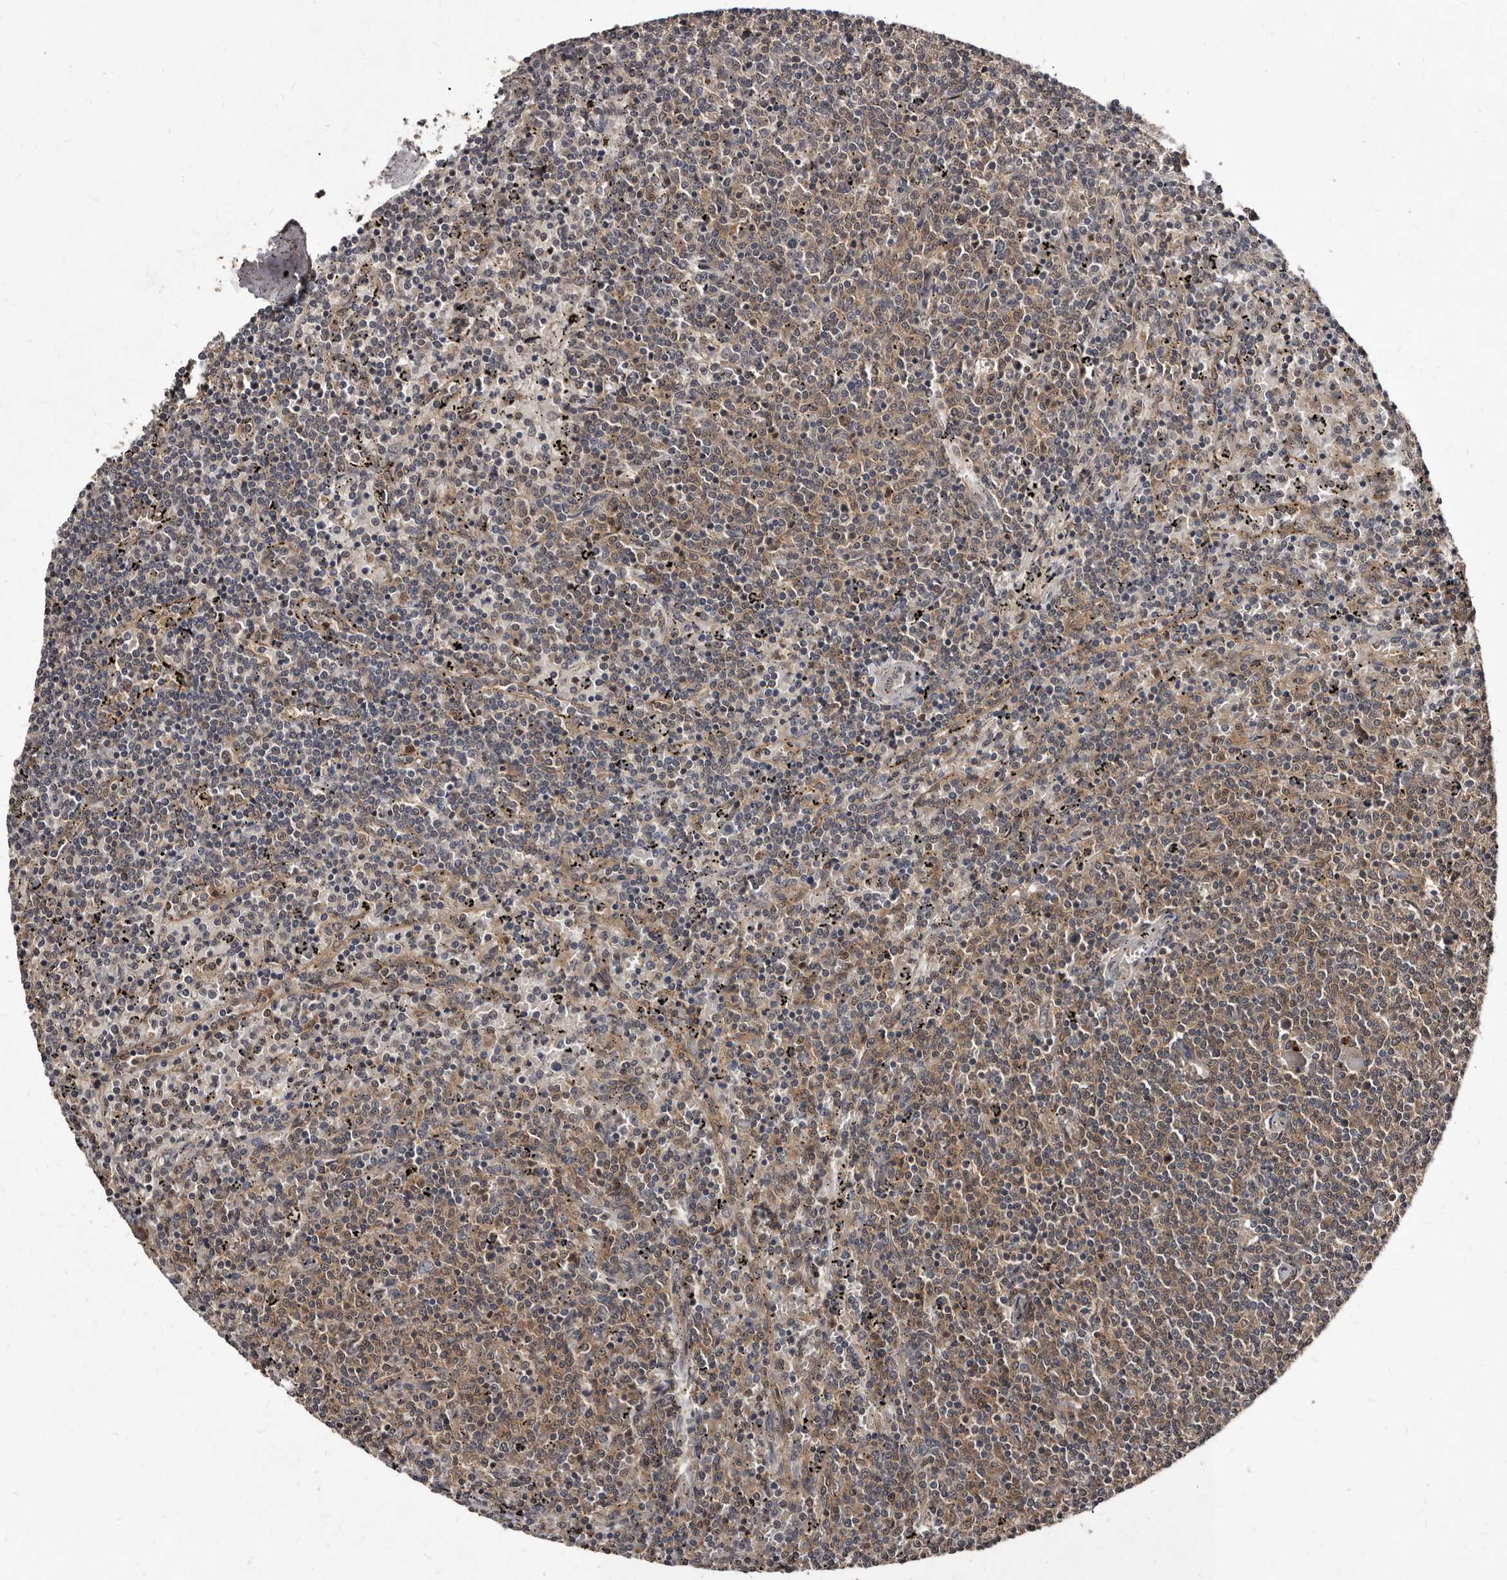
{"staining": {"intensity": "weak", "quantity": ">75%", "location": "cytoplasmic/membranous"}, "tissue": "lymphoma", "cell_type": "Tumor cells", "image_type": "cancer", "snomed": [{"axis": "morphology", "description": "Malignant lymphoma, non-Hodgkin's type, Low grade"}, {"axis": "topography", "description": "Spleen"}], "caption": "Approximately >75% of tumor cells in lymphoma reveal weak cytoplasmic/membranous protein staining as visualized by brown immunohistochemical staining.", "gene": "PMVK", "patient": {"sex": "female", "age": 50}}